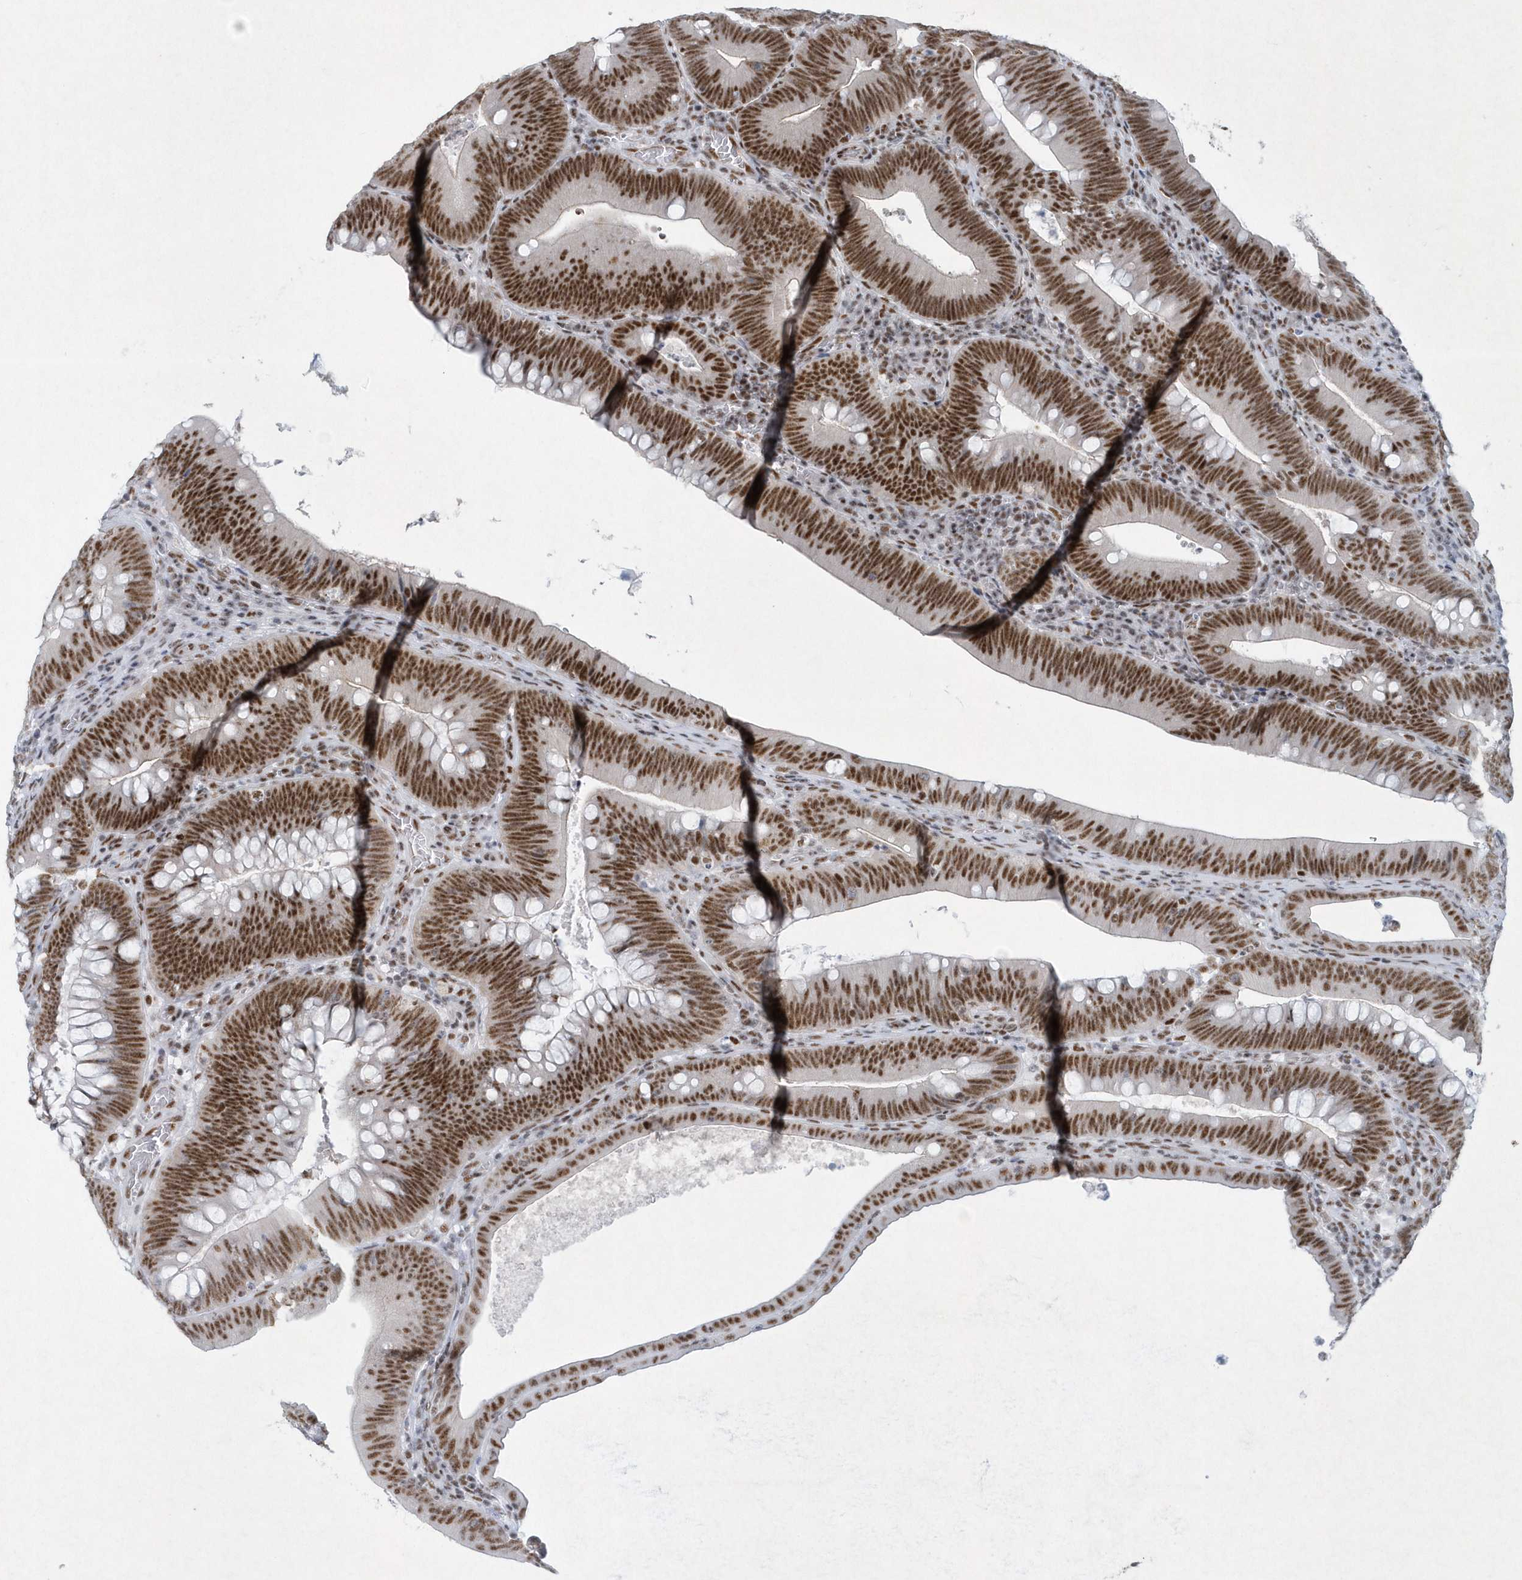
{"staining": {"intensity": "strong", "quantity": ">75%", "location": "nuclear"}, "tissue": "colorectal cancer", "cell_type": "Tumor cells", "image_type": "cancer", "snomed": [{"axis": "morphology", "description": "Normal tissue, NOS"}, {"axis": "topography", "description": "Colon"}], "caption": "Protein staining exhibits strong nuclear positivity in about >75% of tumor cells in colorectal cancer.", "gene": "DCLRE1A", "patient": {"sex": "female", "age": 82}}